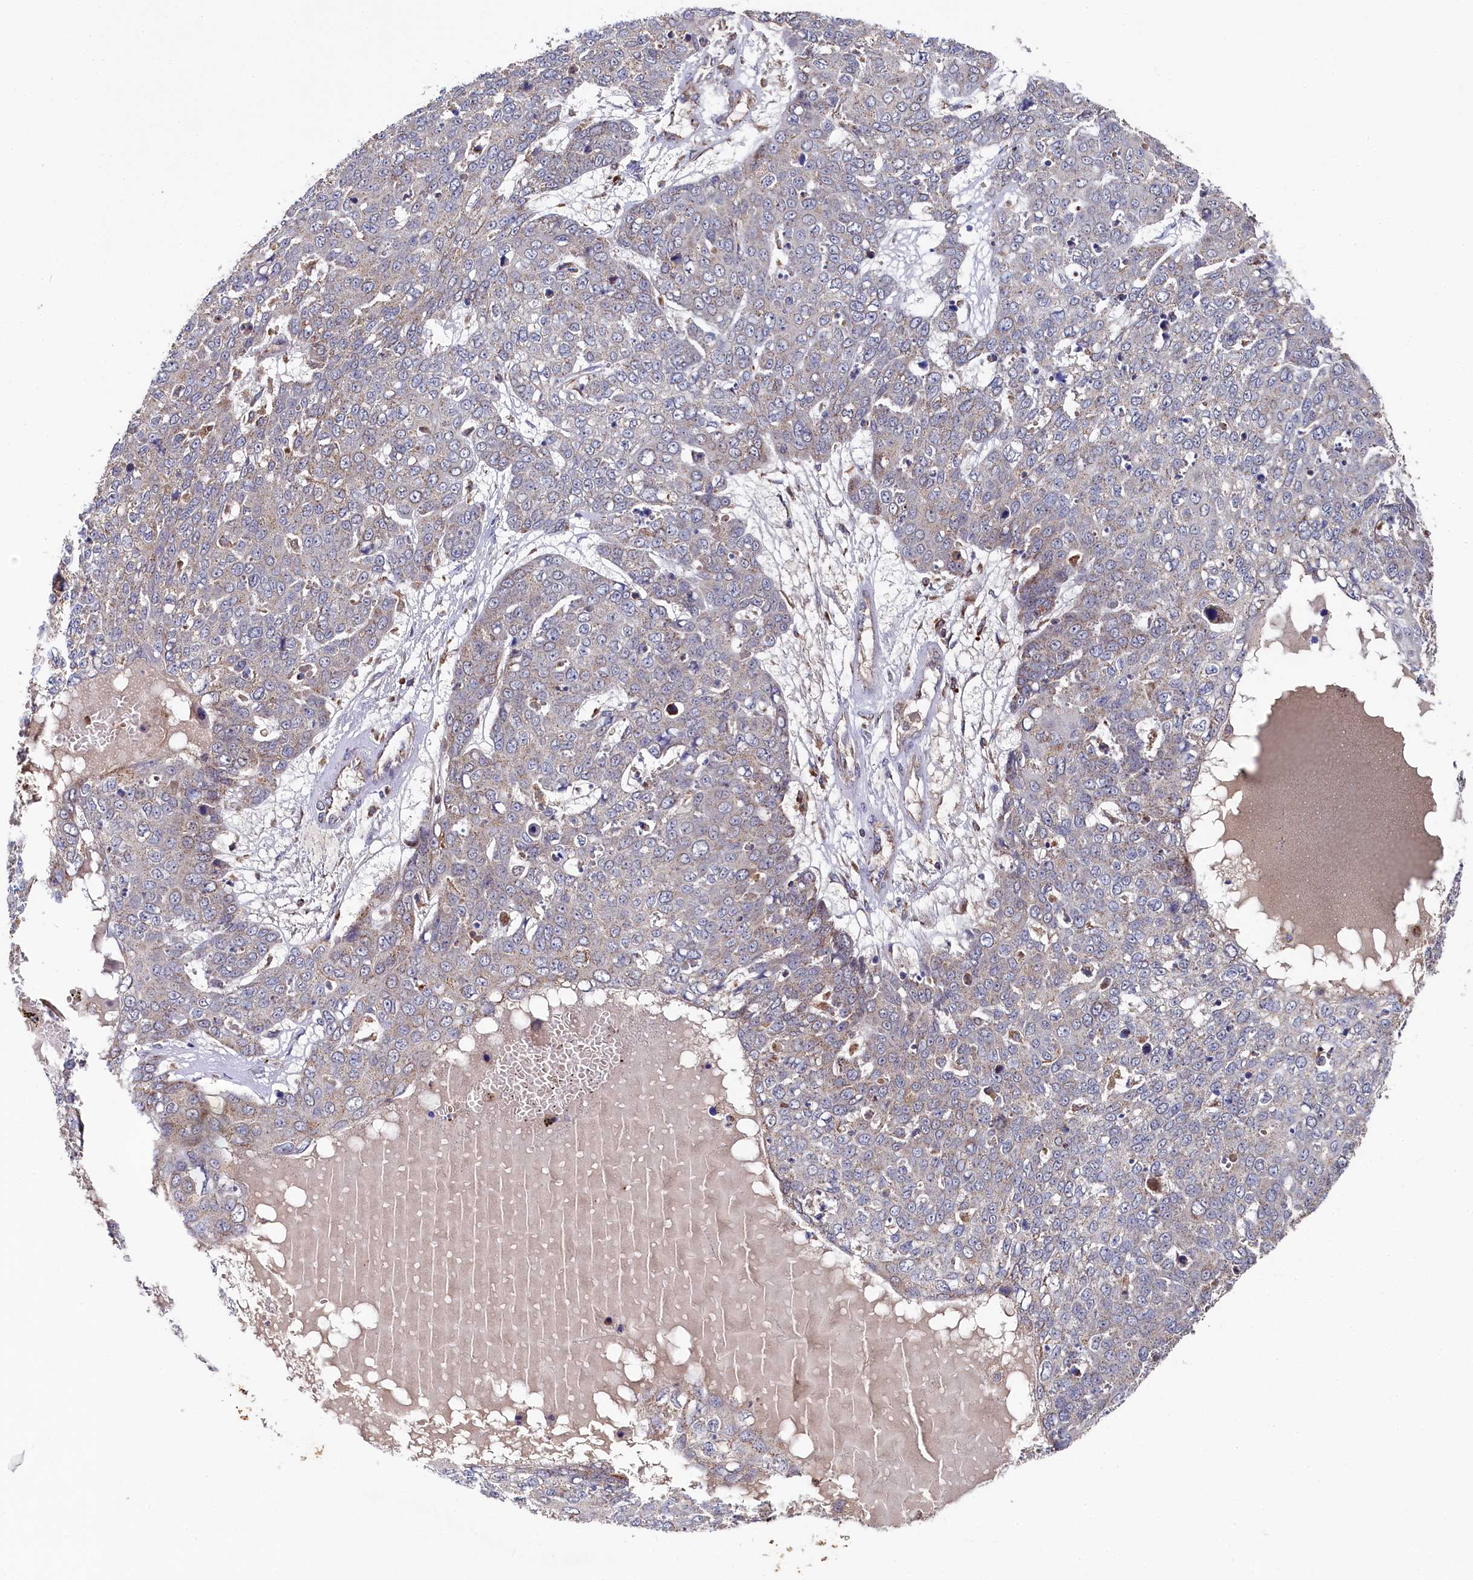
{"staining": {"intensity": "moderate", "quantity": "<25%", "location": "cytoplasmic/membranous"}, "tissue": "skin cancer", "cell_type": "Tumor cells", "image_type": "cancer", "snomed": [{"axis": "morphology", "description": "Squamous cell carcinoma, NOS"}, {"axis": "topography", "description": "Skin"}], "caption": "Moderate cytoplasmic/membranous protein positivity is identified in about <25% of tumor cells in skin squamous cell carcinoma.", "gene": "HAUS2", "patient": {"sex": "male", "age": 71}}